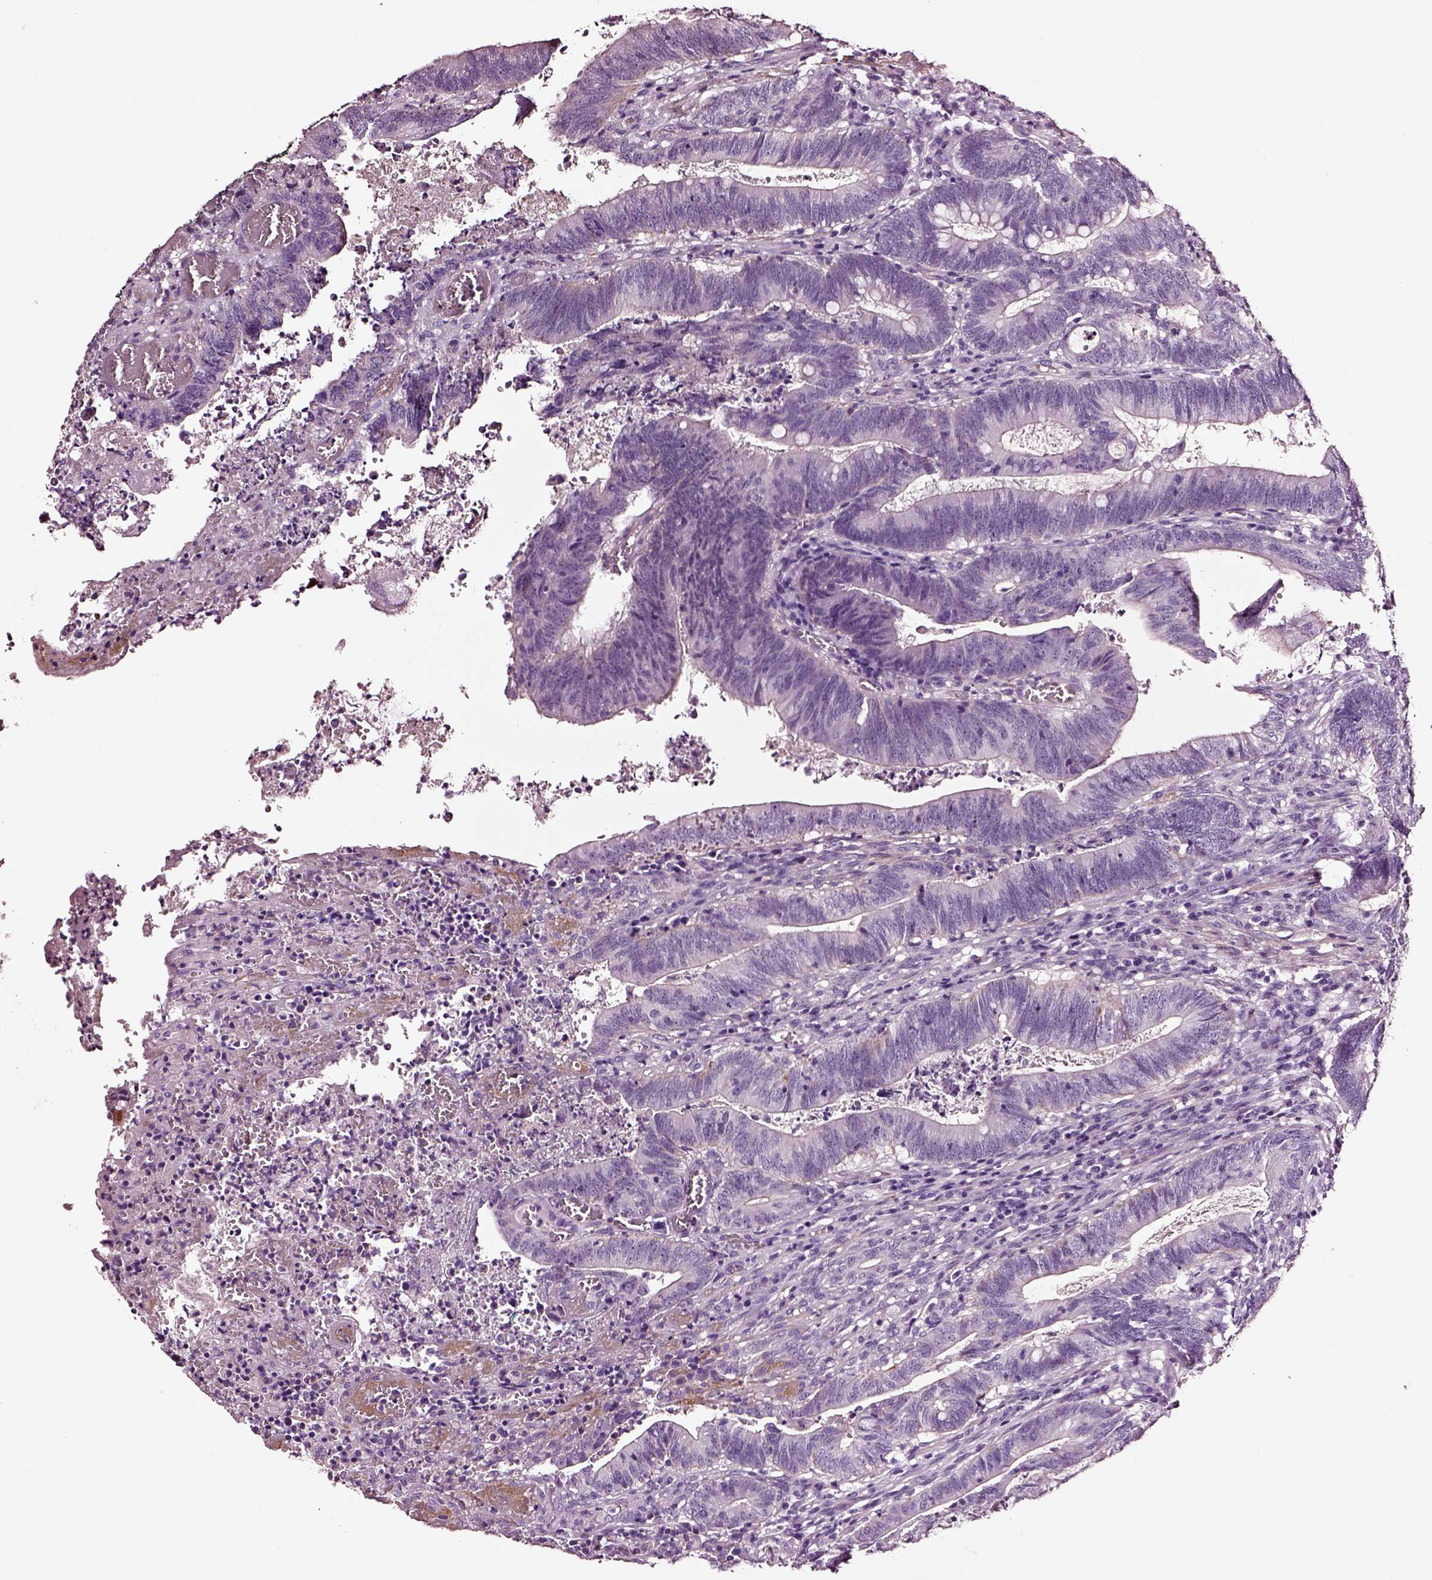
{"staining": {"intensity": "negative", "quantity": "none", "location": "none"}, "tissue": "colorectal cancer", "cell_type": "Tumor cells", "image_type": "cancer", "snomed": [{"axis": "morphology", "description": "Adenocarcinoma, NOS"}, {"axis": "topography", "description": "Colon"}], "caption": "IHC histopathology image of colorectal adenocarcinoma stained for a protein (brown), which shows no positivity in tumor cells.", "gene": "SOX10", "patient": {"sex": "female", "age": 70}}